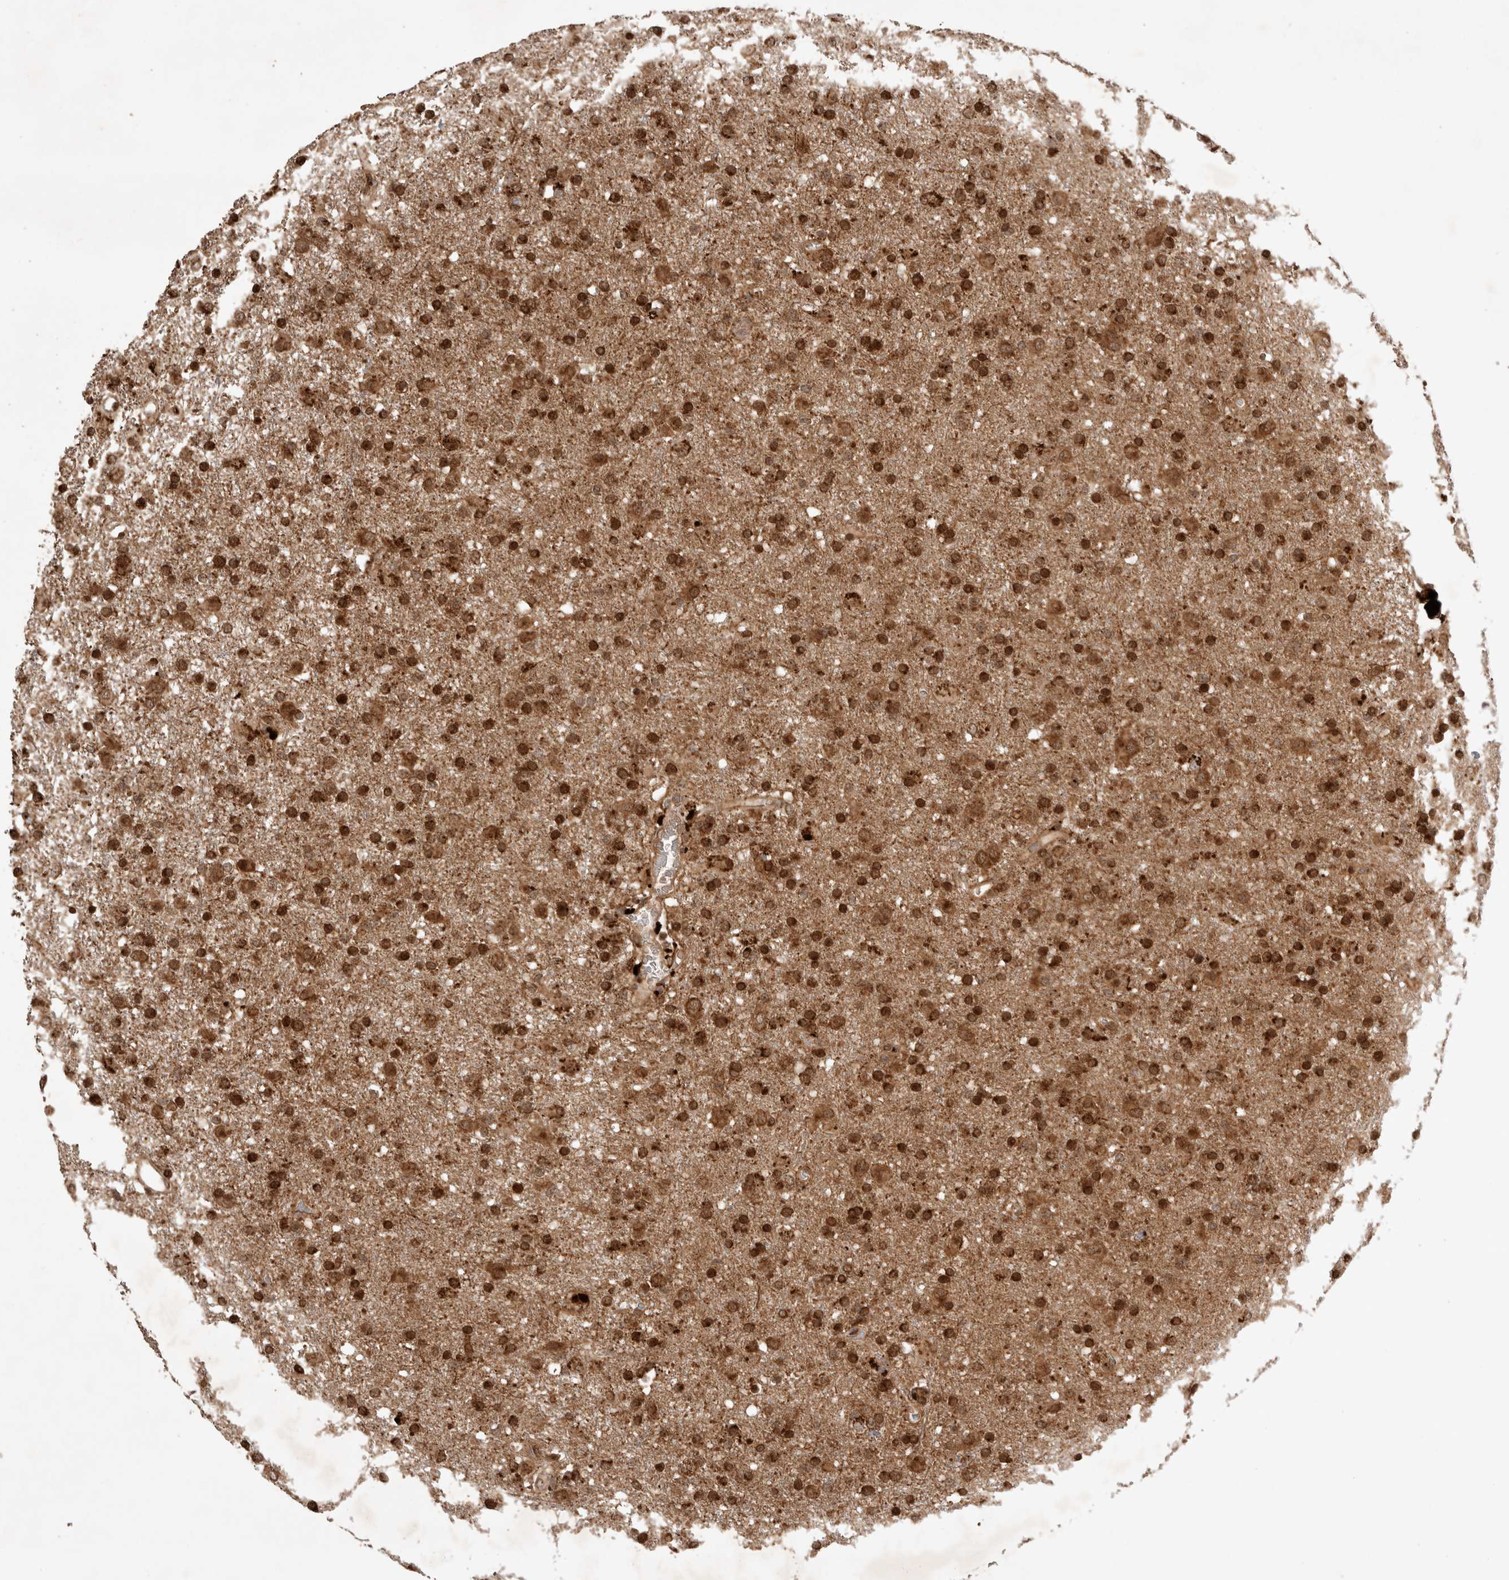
{"staining": {"intensity": "strong", "quantity": ">75%", "location": "cytoplasmic/membranous"}, "tissue": "glioma", "cell_type": "Tumor cells", "image_type": "cancer", "snomed": [{"axis": "morphology", "description": "Glioma, malignant, Low grade"}, {"axis": "topography", "description": "Brain"}], "caption": "Brown immunohistochemical staining in human malignant glioma (low-grade) demonstrates strong cytoplasmic/membranous staining in approximately >75% of tumor cells. The protein of interest is stained brown, and the nuclei are stained in blue (DAB IHC with brightfield microscopy, high magnification).", "gene": "FAM221A", "patient": {"sex": "male", "age": 65}}